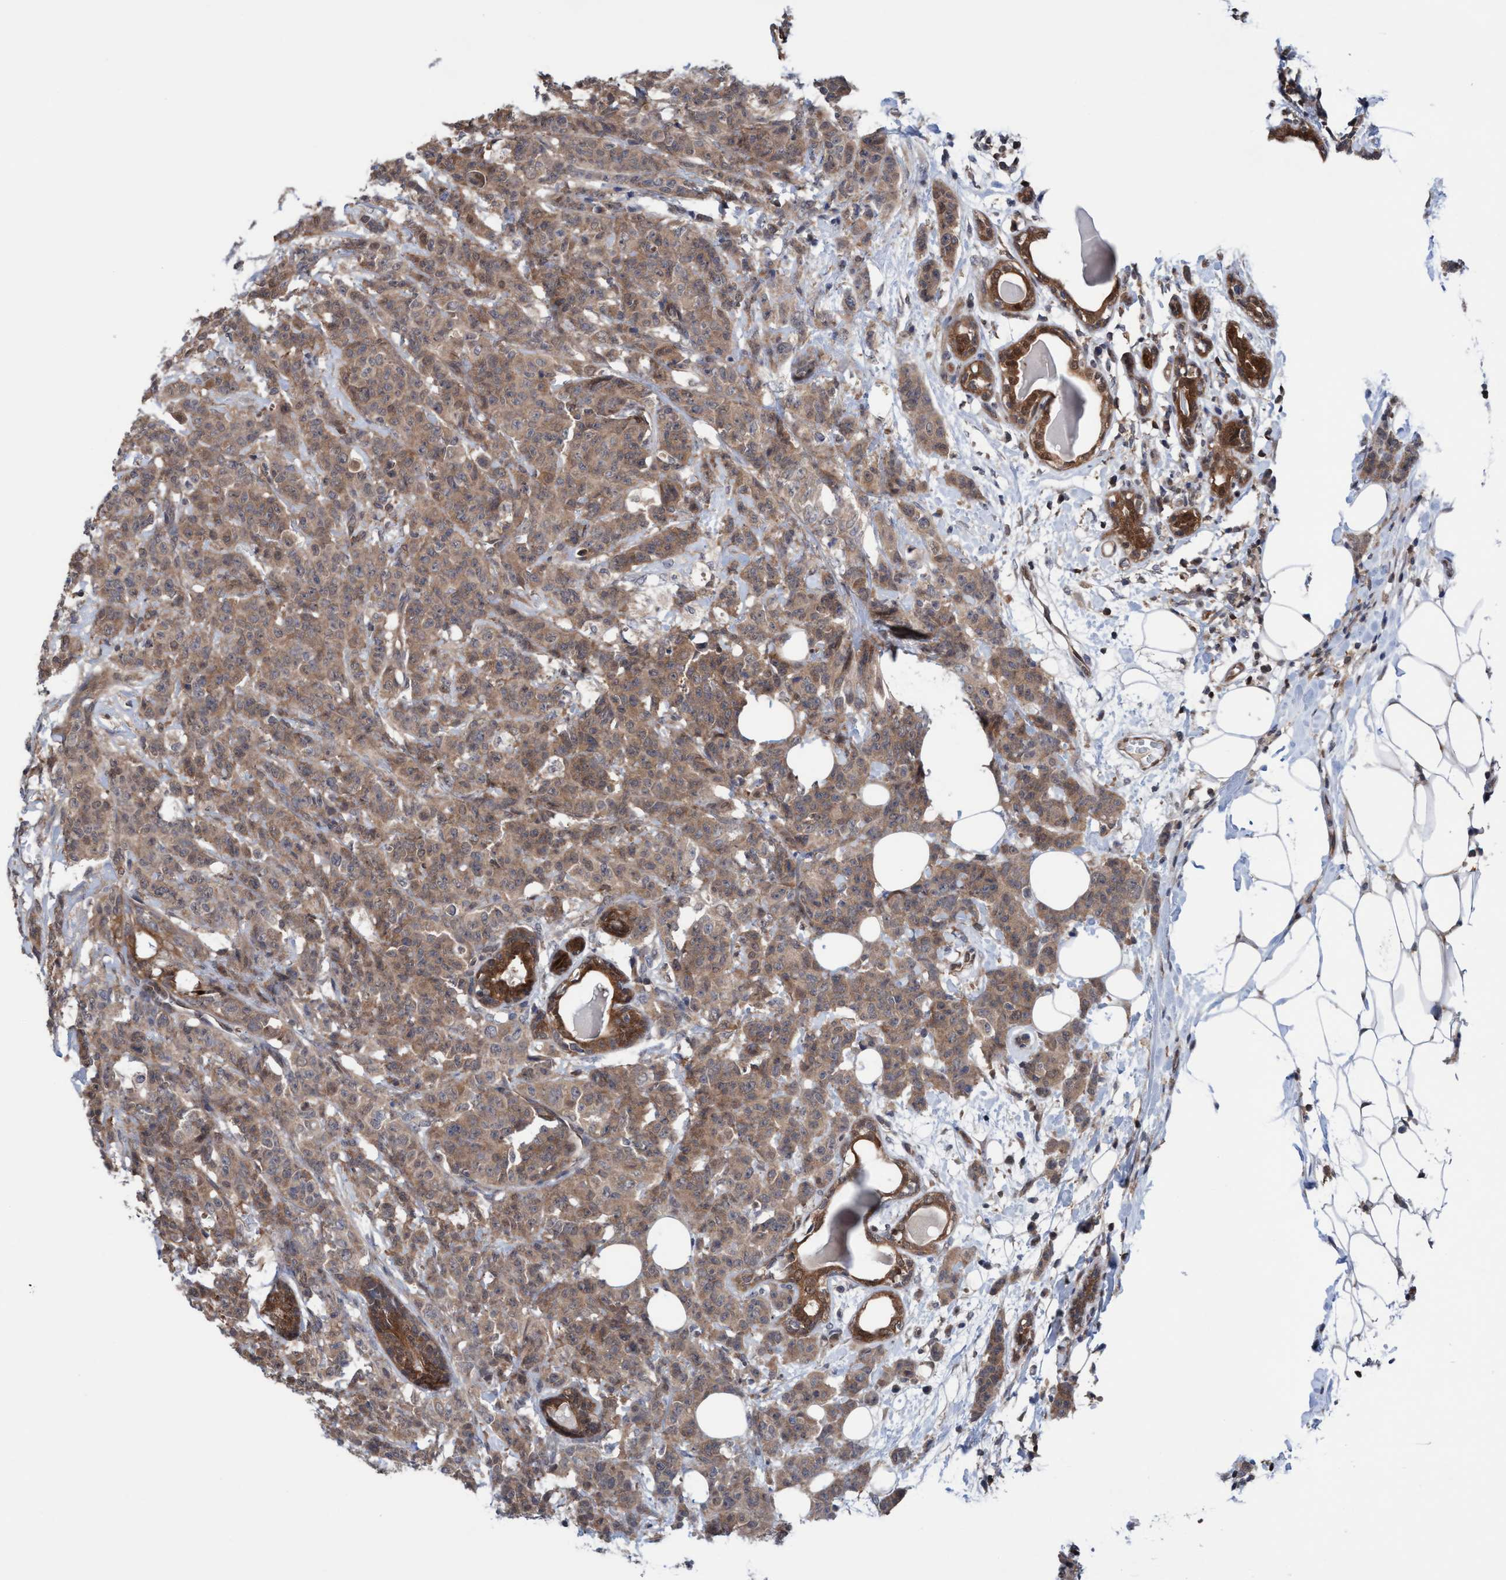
{"staining": {"intensity": "moderate", "quantity": ">75%", "location": "cytoplasmic/membranous"}, "tissue": "breast cancer", "cell_type": "Tumor cells", "image_type": "cancer", "snomed": [{"axis": "morphology", "description": "Normal tissue, NOS"}, {"axis": "morphology", "description": "Duct carcinoma"}, {"axis": "topography", "description": "Breast"}], "caption": "Protein expression analysis of human breast cancer (invasive ductal carcinoma) reveals moderate cytoplasmic/membranous expression in approximately >75% of tumor cells. (DAB = brown stain, brightfield microscopy at high magnification).", "gene": "GLOD4", "patient": {"sex": "female", "age": 40}}